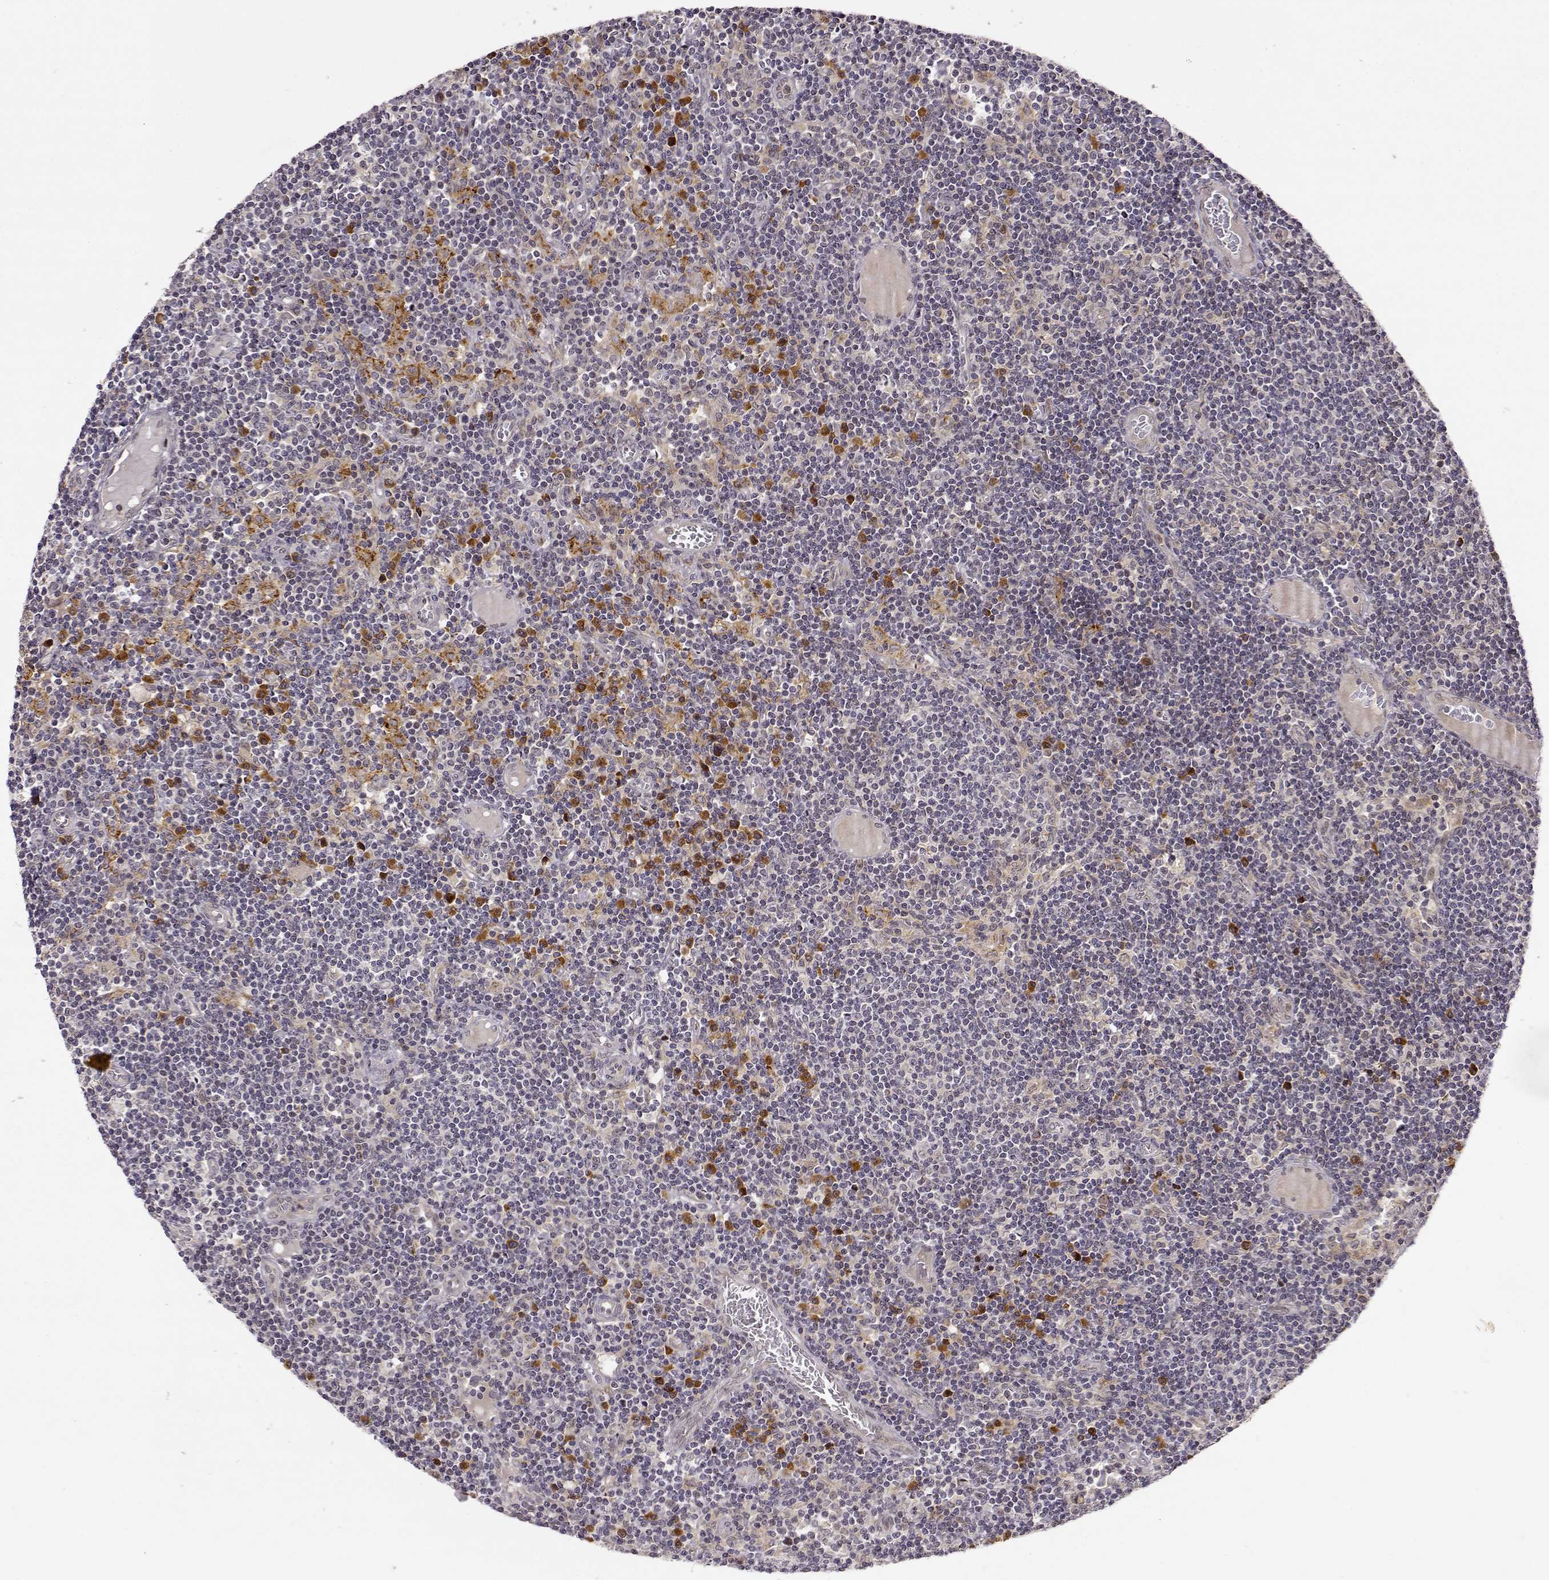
{"staining": {"intensity": "negative", "quantity": "none", "location": "none"}, "tissue": "lymph node", "cell_type": "Germinal center cells", "image_type": "normal", "snomed": [{"axis": "morphology", "description": "Normal tissue, NOS"}, {"axis": "topography", "description": "Lymph node"}], "caption": "Immunohistochemistry (IHC) histopathology image of normal human lymph node stained for a protein (brown), which displays no positivity in germinal center cells.", "gene": "ERGIC2", "patient": {"sex": "female", "age": 72}}